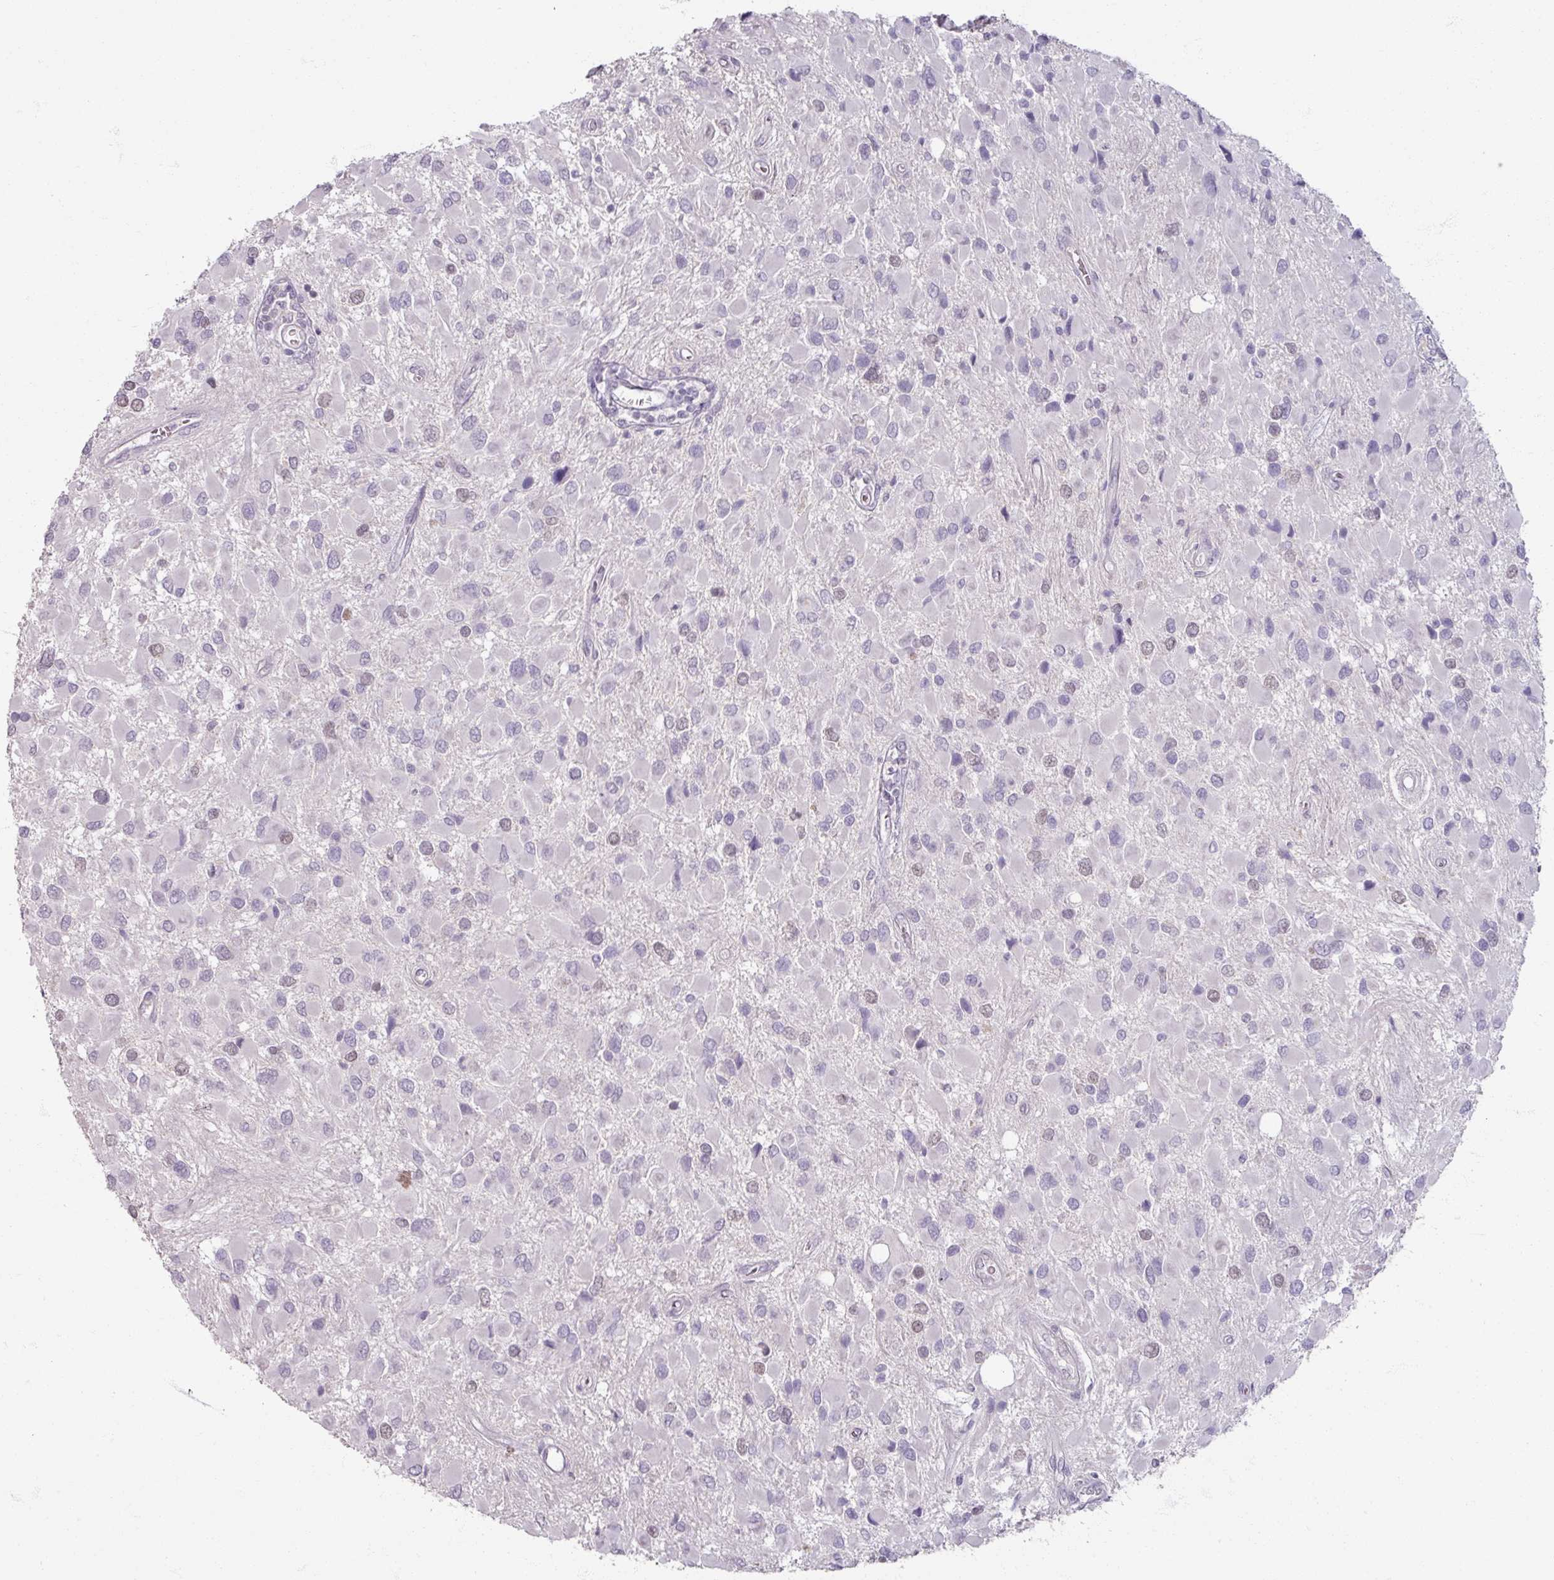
{"staining": {"intensity": "negative", "quantity": "none", "location": "none"}, "tissue": "glioma", "cell_type": "Tumor cells", "image_type": "cancer", "snomed": [{"axis": "morphology", "description": "Glioma, malignant, High grade"}, {"axis": "topography", "description": "Brain"}], "caption": "This image is of glioma stained with IHC to label a protein in brown with the nuclei are counter-stained blue. There is no positivity in tumor cells.", "gene": "SOX11", "patient": {"sex": "male", "age": 53}}